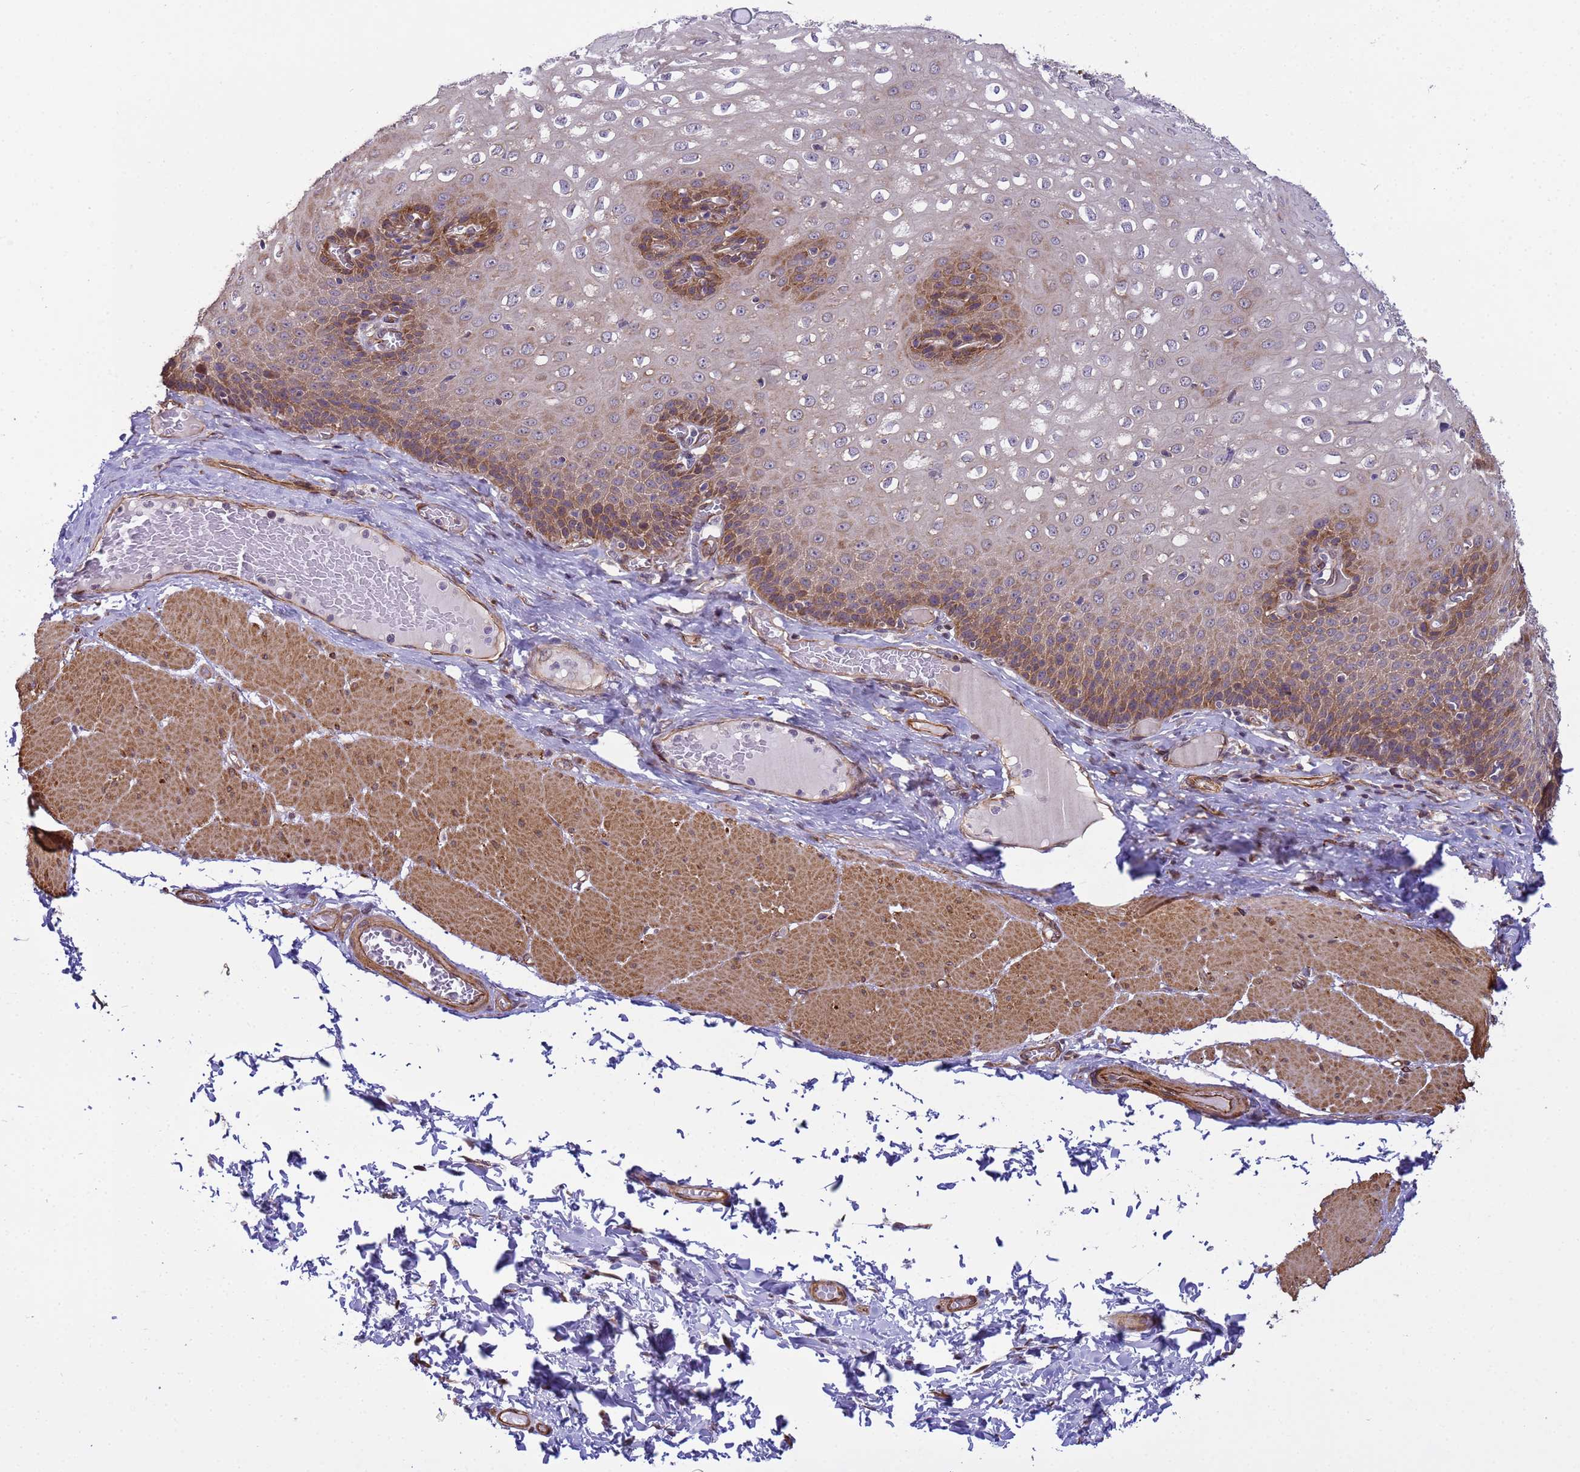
{"staining": {"intensity": "moderate", "quantity": "25%-75%", "location": "cytoplasmic/membranous"}, "tissue": "esophagus", "cell_type": "Squamous epithelial cells", "image_type": "normal", "snomed": [{"axis": "morphology", "description": "Normal tissue, NOS"}, {"axis": "topography", "description": "Esophagus"}], "caption": "Esophagus was stained to show a protein in brown. There is medium levels of moderate cytoplasmic/membranous expression in approximately 25%-75% of squamous epithelial cells. The protein of interest is stained brown, and the nuclei are stained in blue (DAB IHC with brightfield microscopy, high magnification).", "gene": "ITGB4", "patient": {"sex": "male", "age": 60}}